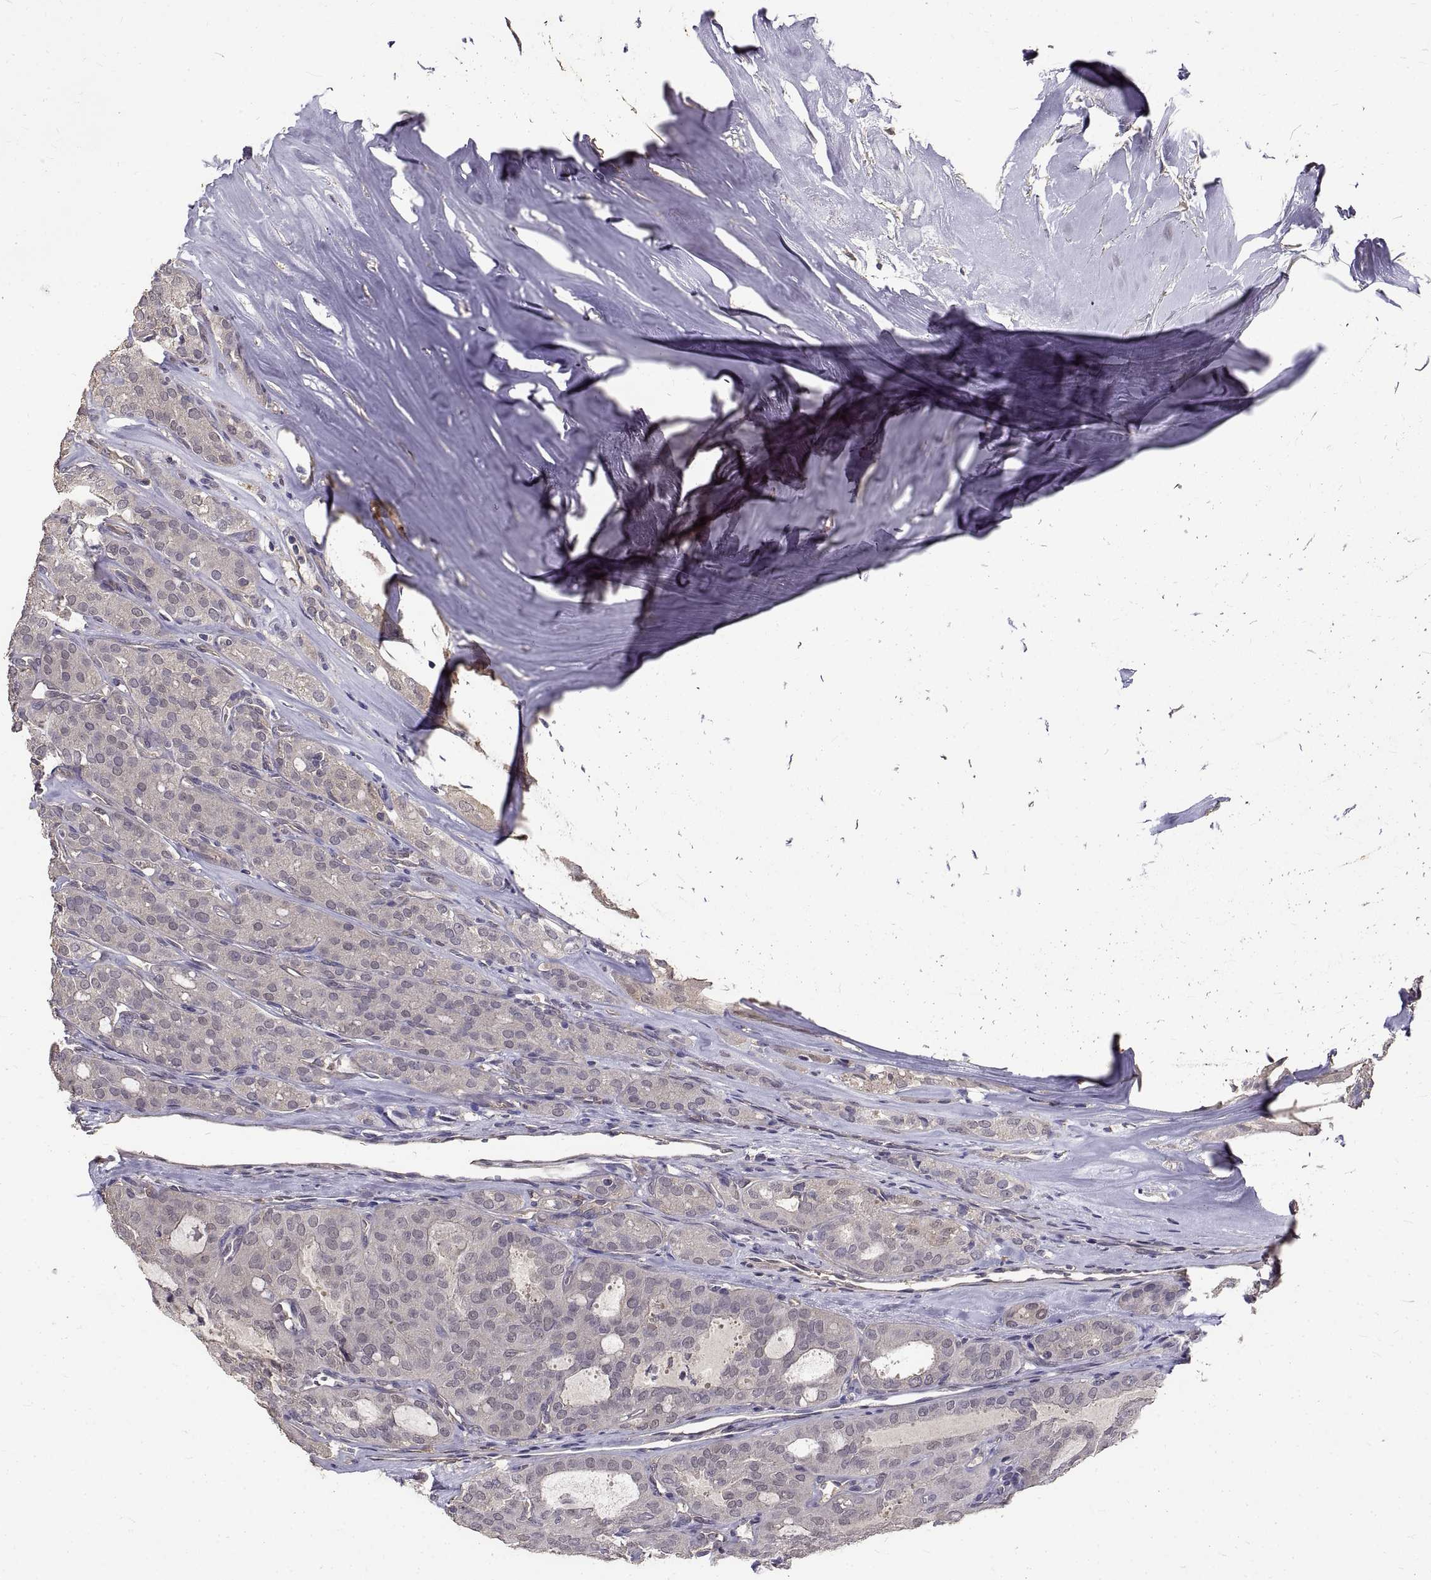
{"staining": {"intensity": "negative", "quantity": "none", "location": "none"}, "tissue": "thyroid cancer", "cell_type": "Tumor cells", "image_type": "cancer", "snomed": [{"axis": "morphology", "description": "Follicular adenoma carcinoma, NOS"}, {"axis": "topography", "description": "Thyroid gland"}], "caption": "Thyroid follicular adenoma carcinoma was stained to show a protein in brown. There is no significant staining in tumor cells. (Stains: DAB (3,3'-diaminobenzidine) immunohistochemistry with hematoxylin counter stain, Microscopy: brightfield microscopy at high magnification).", "gene": "PEA15", "patient": {"sex": "male", "age": 75}}